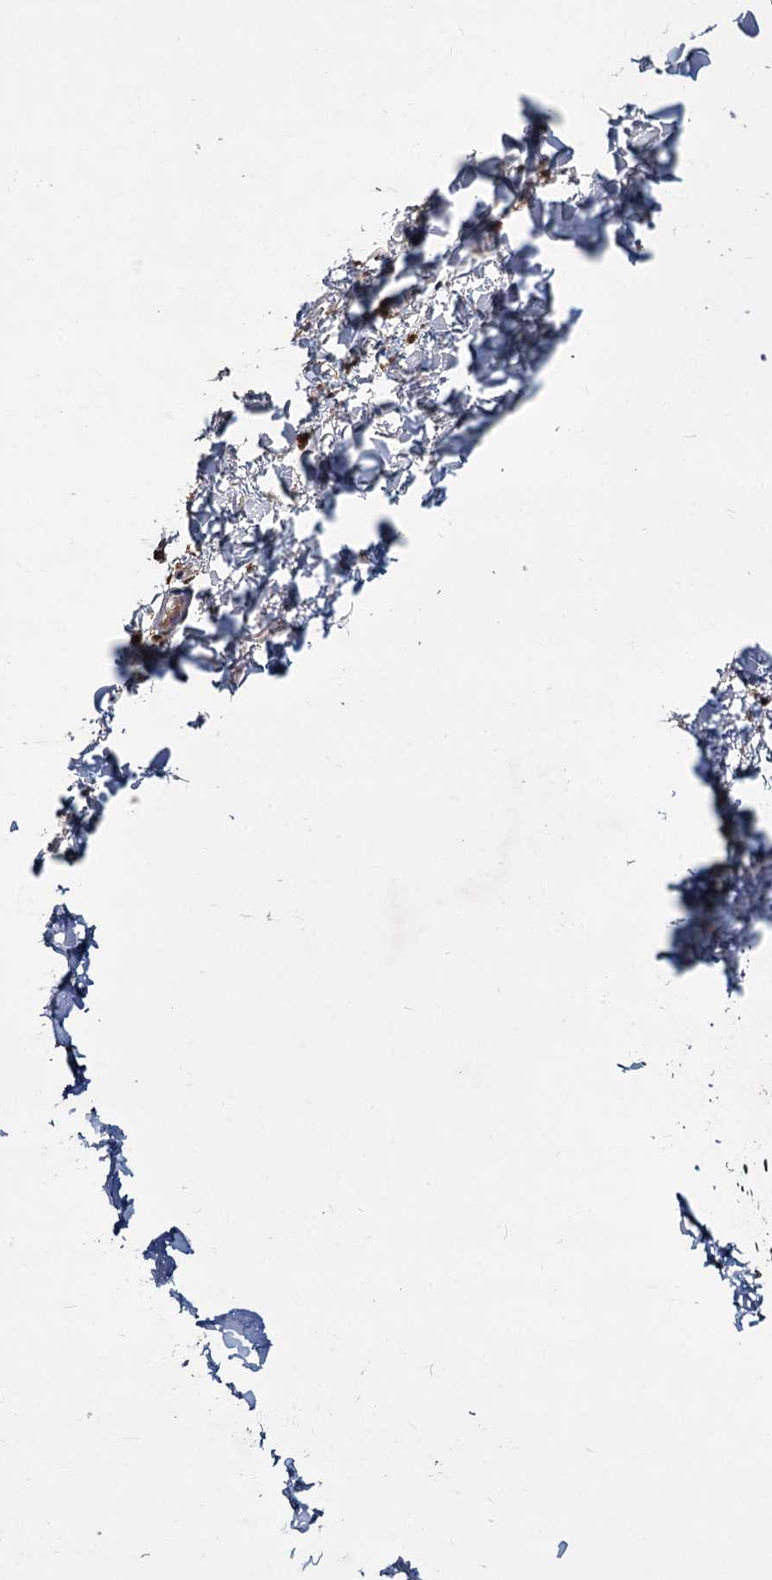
{"staining": {"intensity": "moderate", "quantity": ">75%", "location": "cytoplasmic/membranous"}, "tissue": "skin", "cell_type": "Fibroblasts", "image_type": "normal", "snomed": [{"axis": "morphology", "description": "Normal tissue, NOS"}, {"axis": "topography", "description": "Skin"}], "caption": "Protein analysis of normal skin shows moderate cytoplasmic/membranous staining in approximately >75% of fibroblasts.", "gene": "MBD6", "patient": {"sex": "female", "age": 27}}